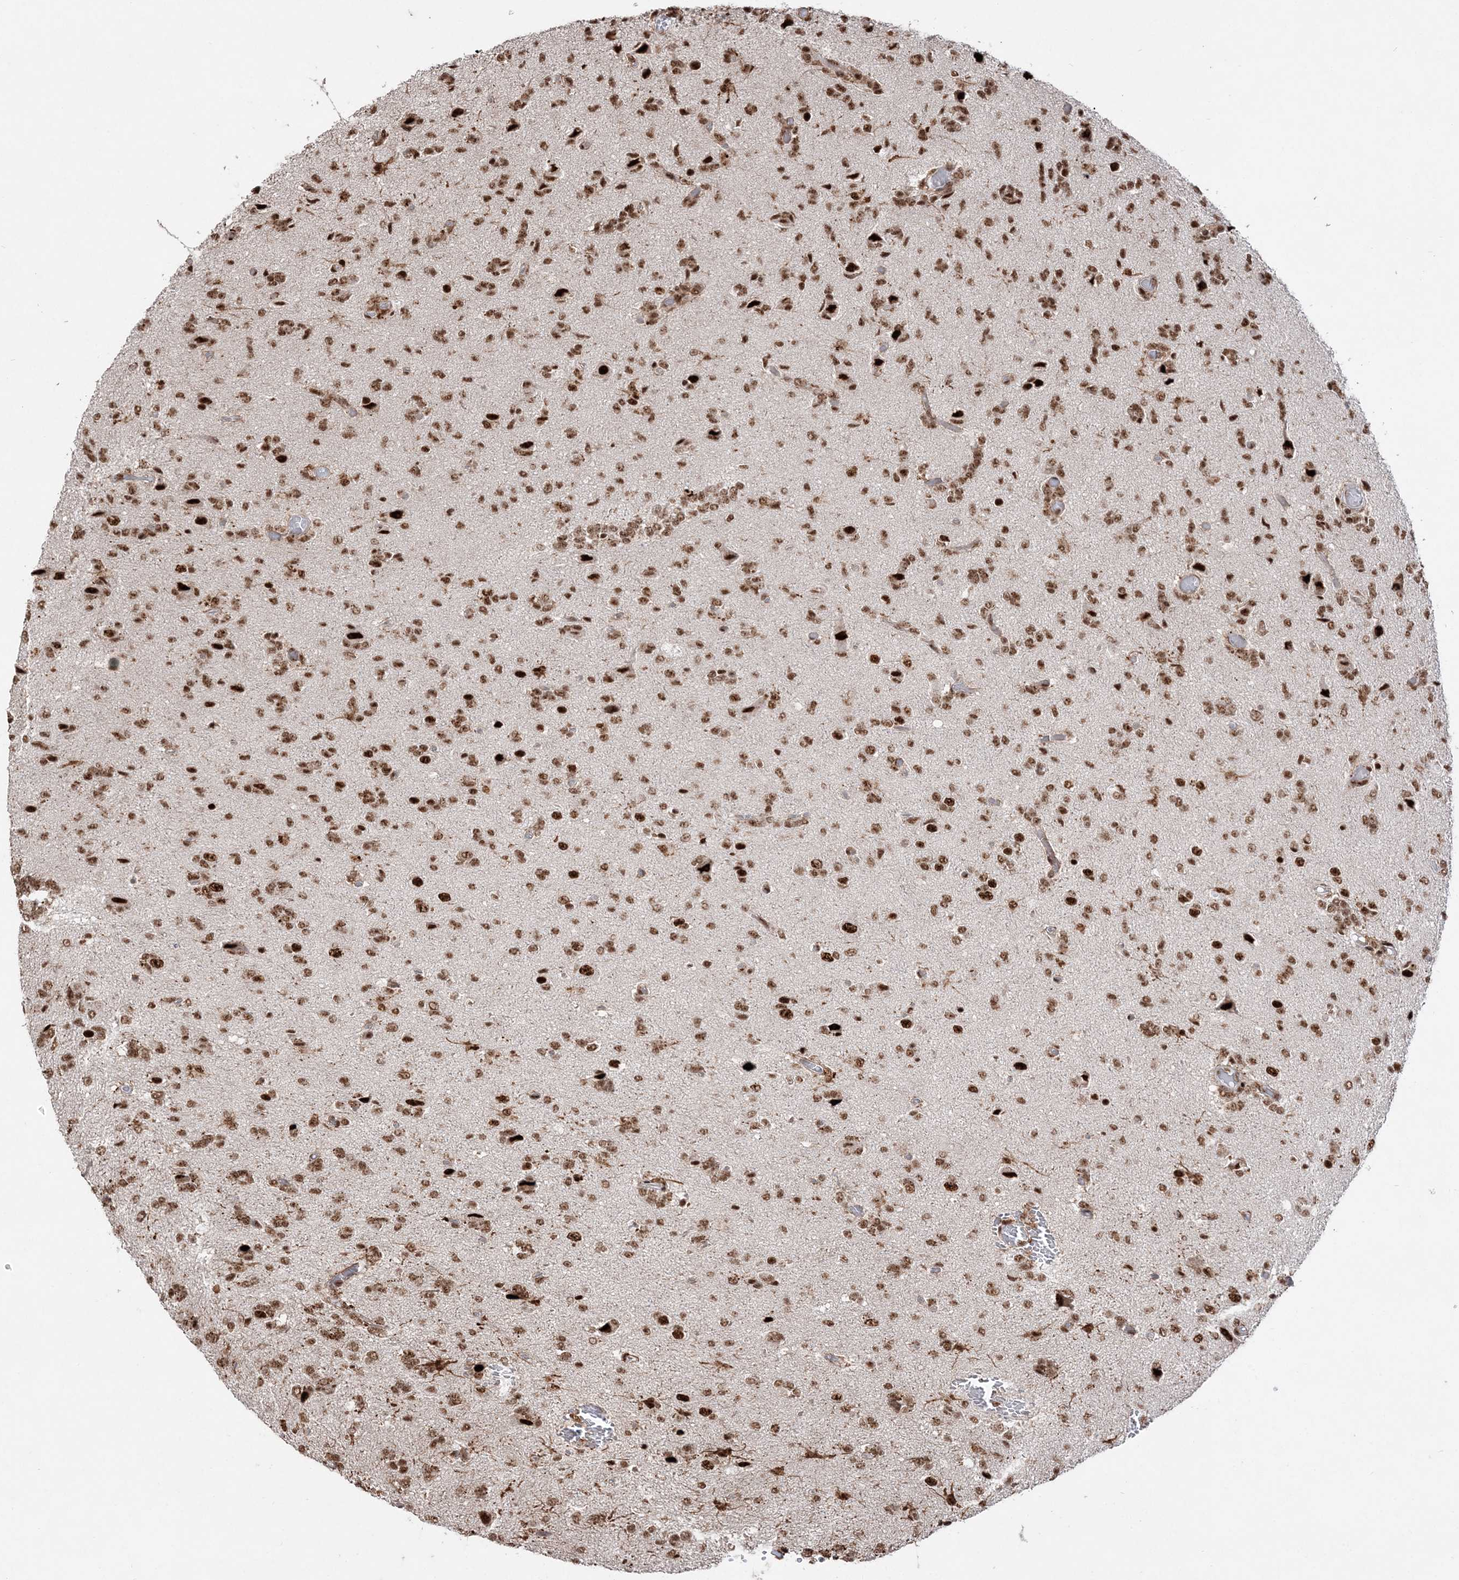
{"staining": {"intensity": "strong", "quantity": ">75%", "location": "nuclear"}, "tissue": "glioma", "cell_type": "Tumor cells", "image_type": "cancer", "snomed": [{"axis": "morphology", "description": "Glioma, malignant, High grade"}, {"axis": "topography", "description": "Brain"}], "caption": "Immunohistochemistry (IHC) (DAB (3,3'-diaminobenzidine)) staining of malignant glioma (high-grade) demonstrates strong nuclear protein expression in about >75% of tumor cells. The staining was performed using DAB (3,3'-diaminobenzidine), with brown indicating positive protein expression. Nuclei are stained blue with hematoxylin.", "gene": "RBM17", "patient": {"sex": "female", "age": 59}}